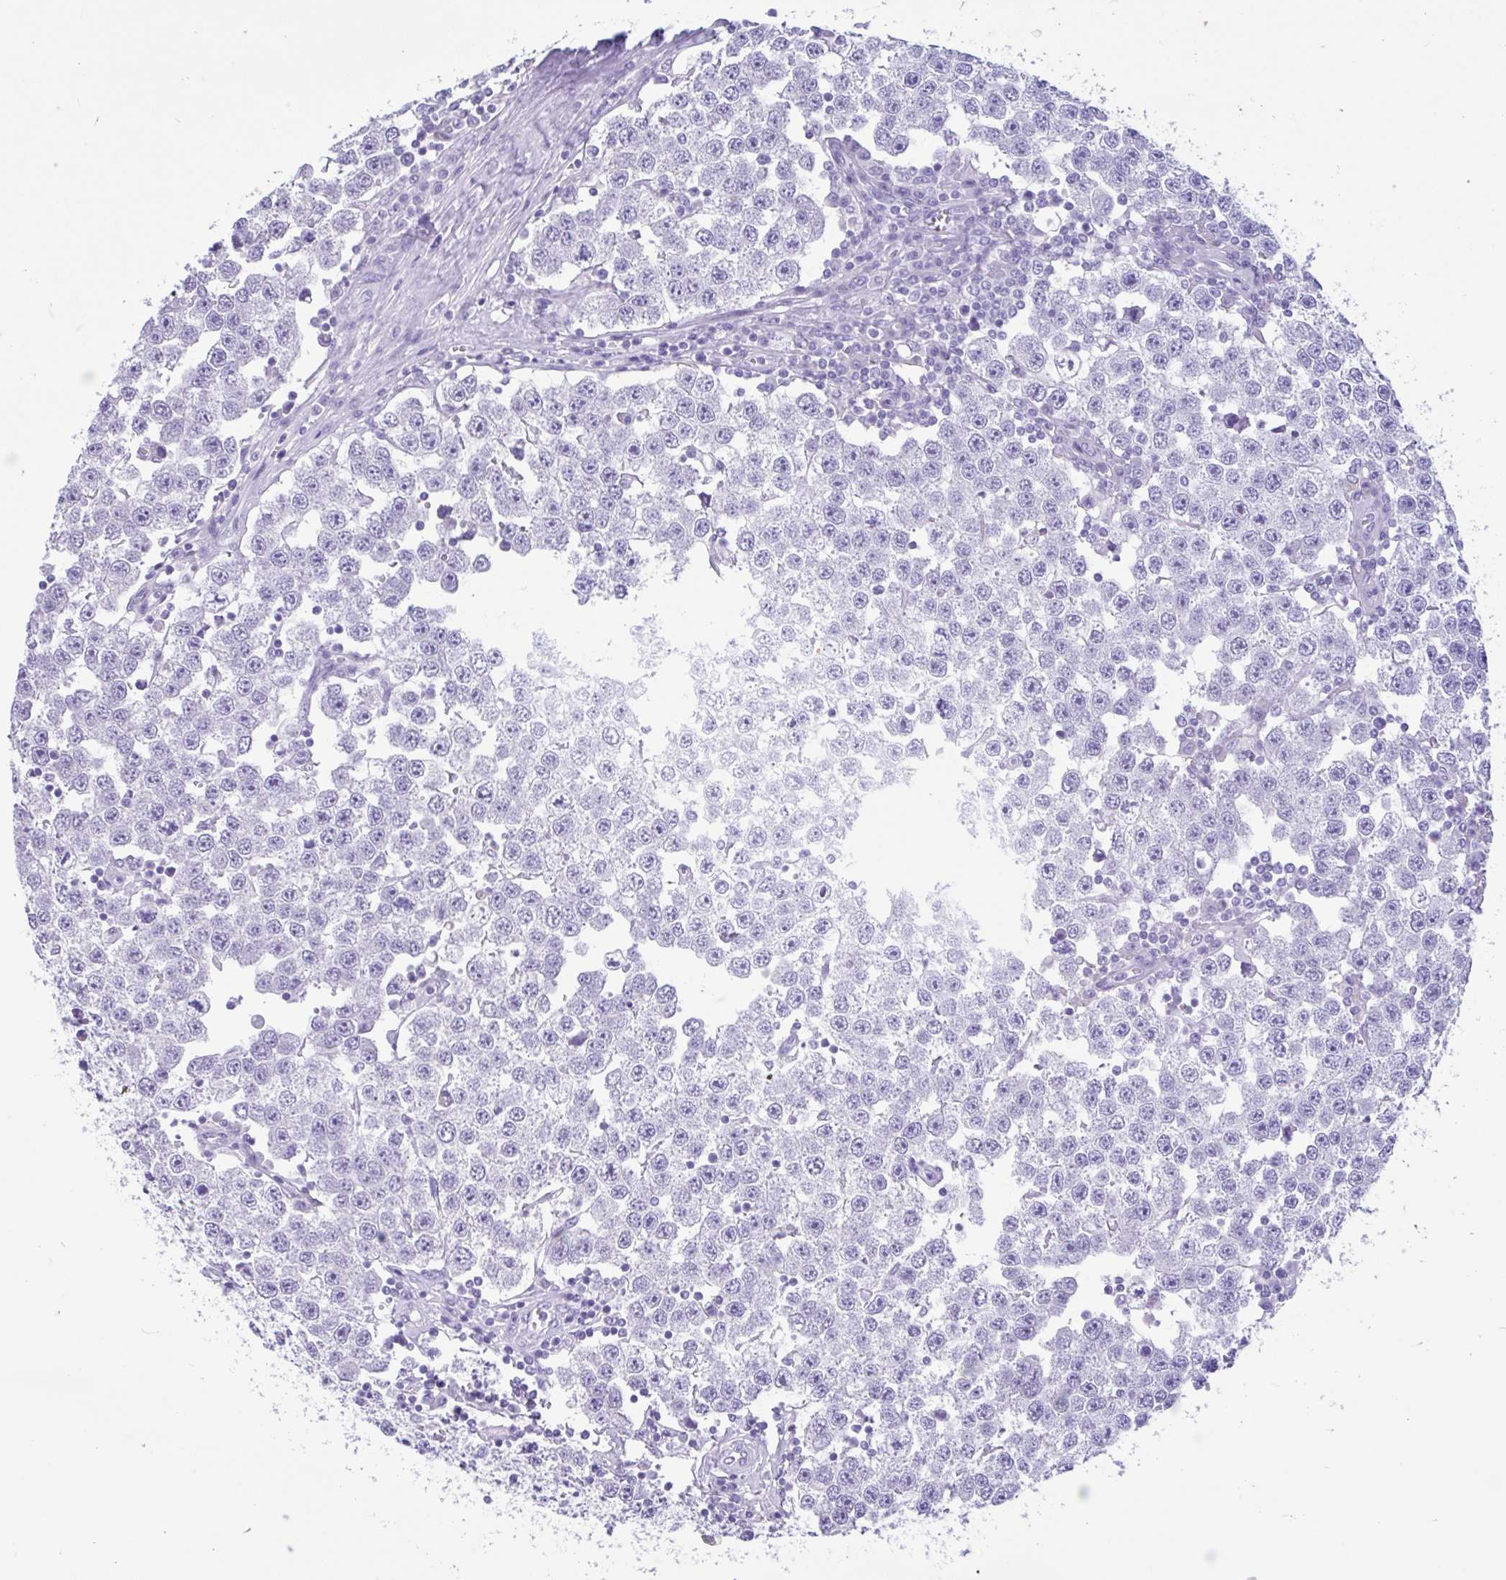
{"staining": {"intensity": "negative", "quantity": "none", "location": "none"}, "tissue": "testis cancer", "cell_type": "Tumor cells", "image_type": "cancer", "snomed": [{"axis": "morphology", "description": "Seminoma, NOS"}, {"axis": "topography", "description": "Testis"}], "caption": "A photomicrograph of human testis cancer (seminoma) is negative for staining in tumor cells.", "gene": "OR4N4", "patient": {"sex": "male", "age": 34}}